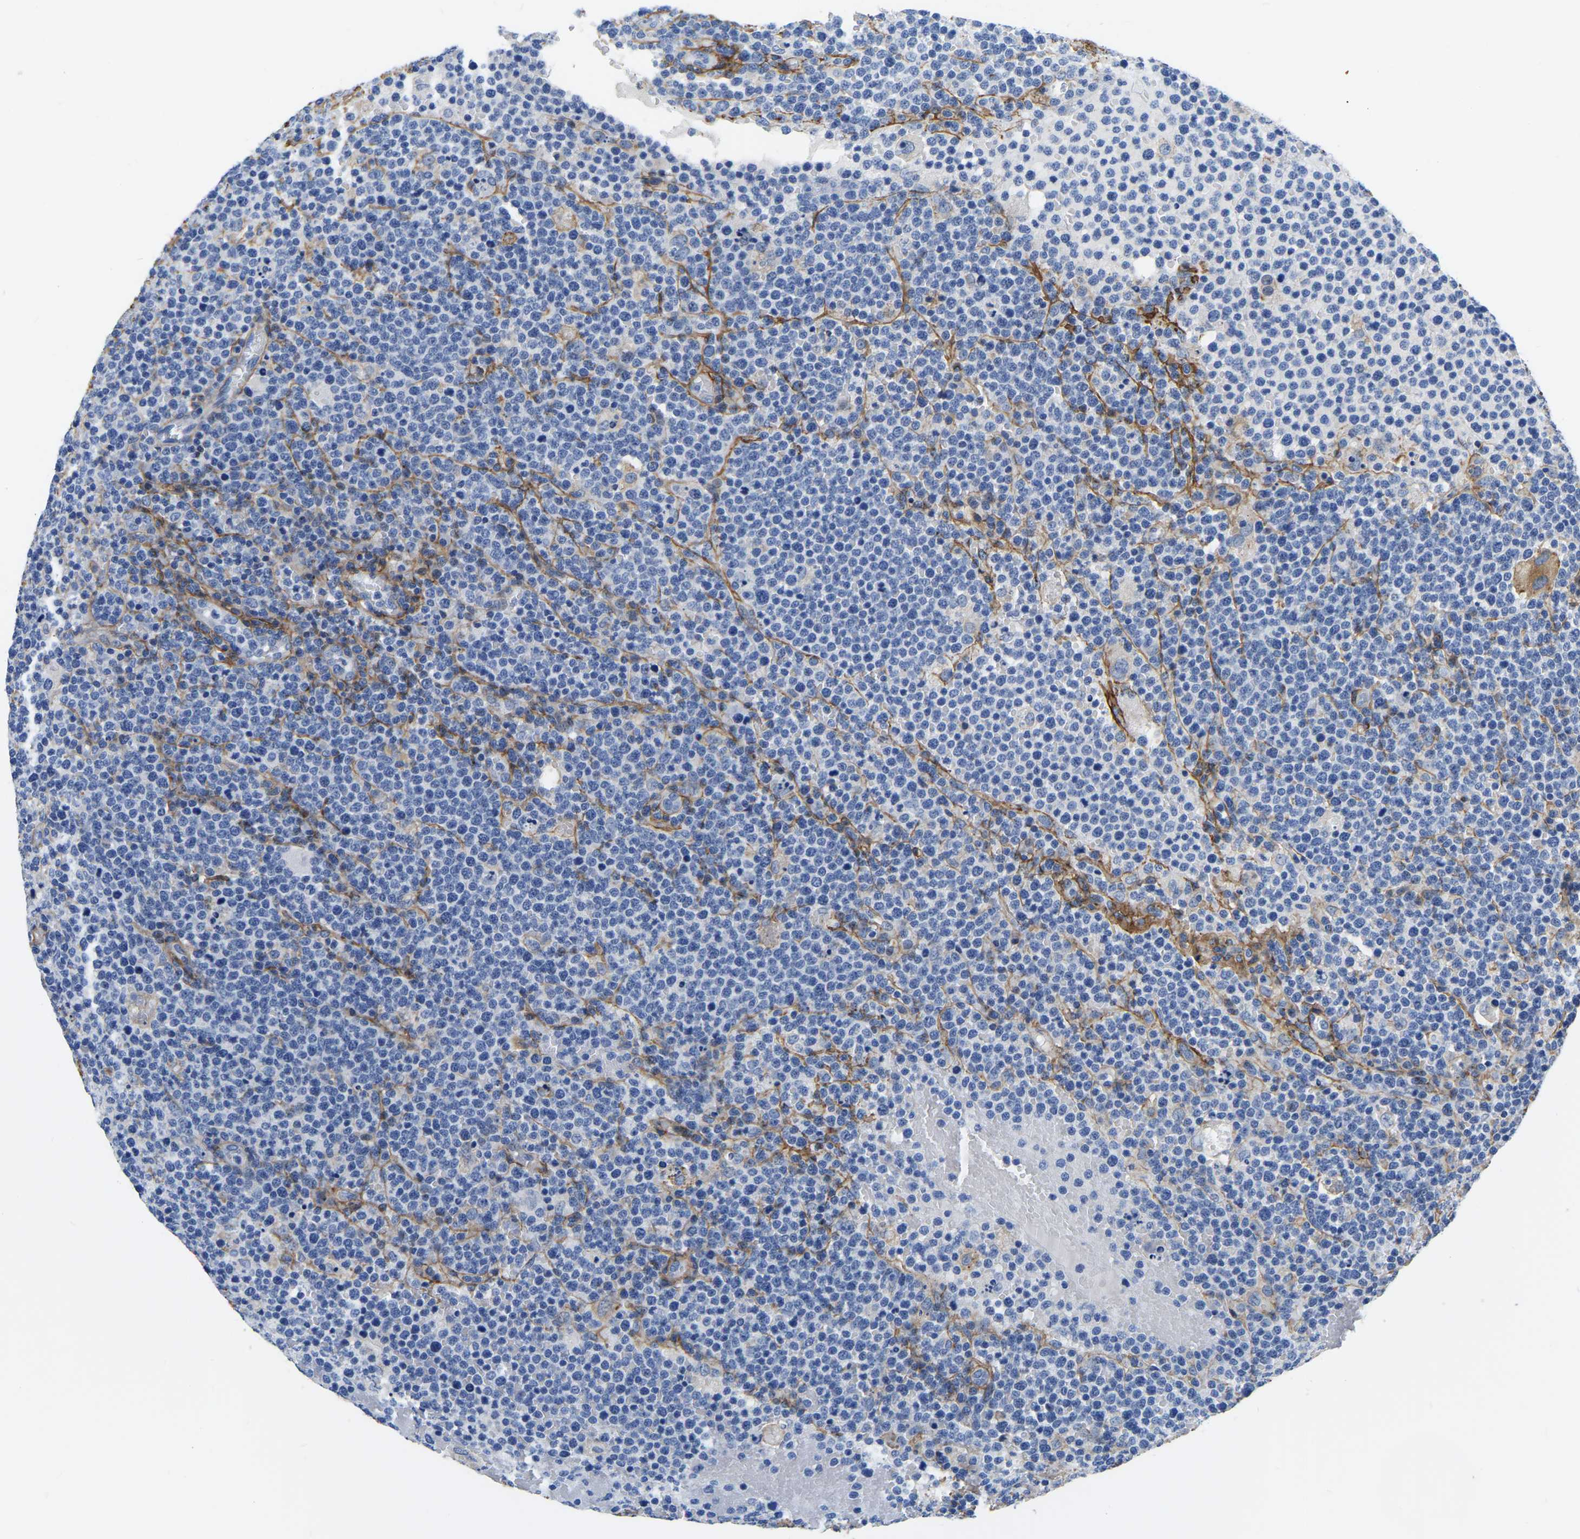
{"staining": {"intensity": "negative", "quantity": "none", "location": "none"}, "tissue": "lymphoma", "cell_type": "Tumor cells", "image_type": "cancer", "snomed": [{"axis": "morphology", "description": "Malignant lymphoma, non-Hodgkin's type, High grade"}, {"axis": "topography", "description": "Lymph node"}], "caption": "Photomicrograph shows no significant protein staining in tumor cells of lymphoma.", "gene": "COL6A1", "patient": {"sex": "male", "age": 61}}